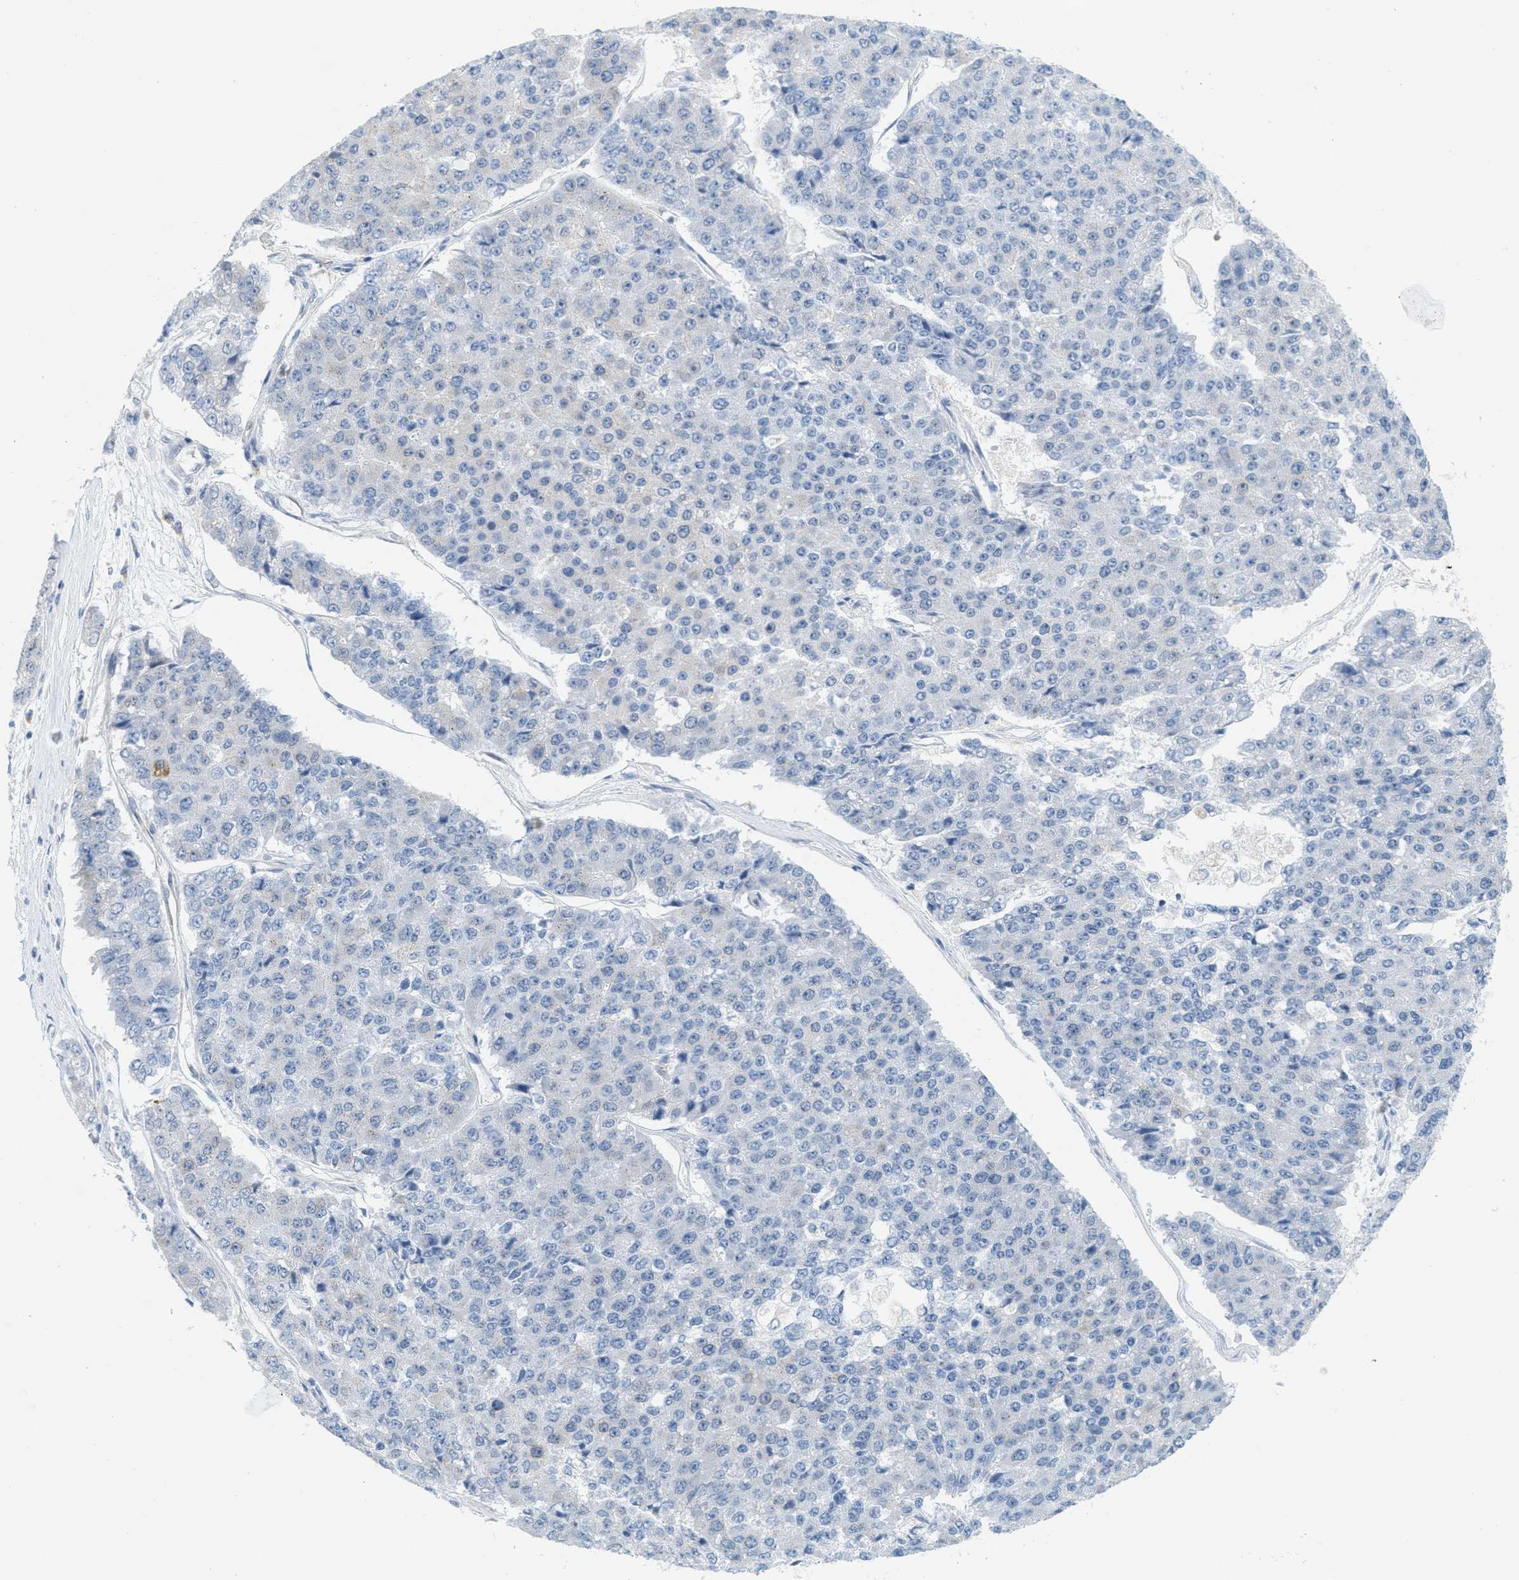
{"staining": {"intensity": "negative", "quantity": "none", "location": "none"}, "tissue": "pancreatic cancer", "cell_type": "Tumor cells", "image_type": "cancer", "snomed": [{"axis": "morphology", "description": "Adenocarcinoma, NOS"}, {"axis": "topography", "description": "Pancreas"}], "caption": "Immunohistochemical staining of pancreatic adenocarcinoma displays no significant expression in tumor cells. (DAB (3,3'-diaminobenzidine) immunohistochemistry with hematoxylin counter stain).", "gene": "TEX264", "patient": {"sex": "male", "age": 50}}